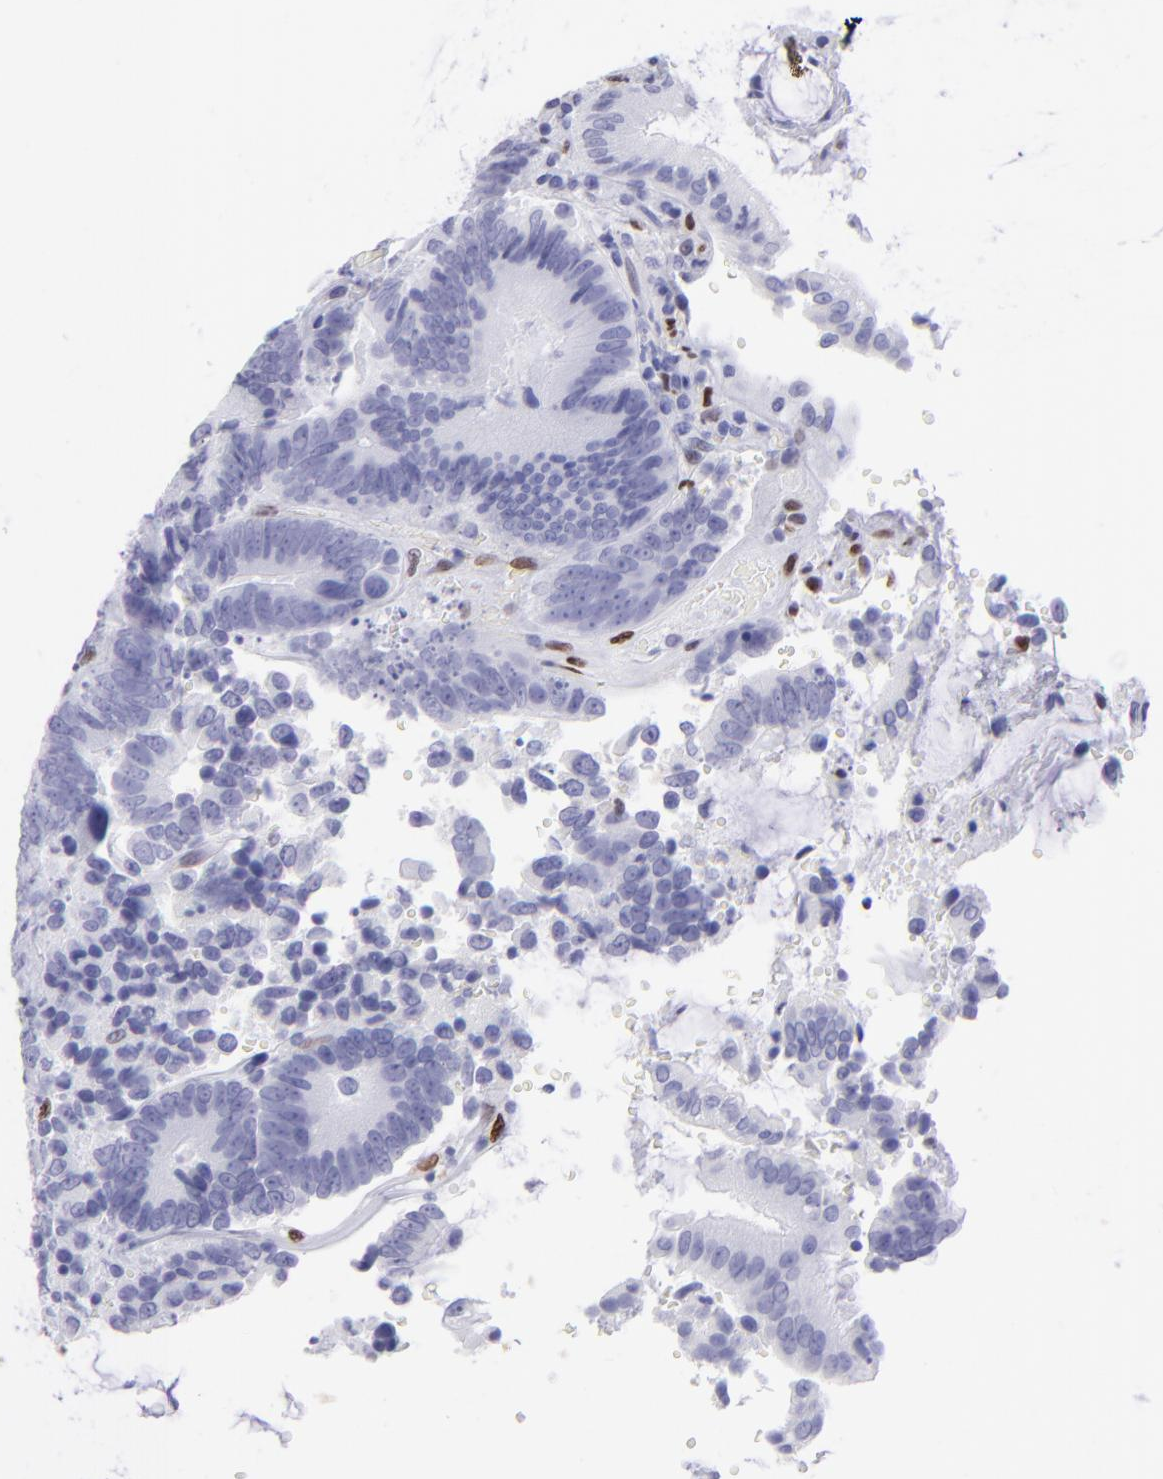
{"staining": {"intensity": "negative", "quantity": "none", "location": "none"}, "tissue": "colorectal cancer", "cell_type": "Tumor cells", "image_type": "cancer", "snomed": [{"axis": "morphology", "description": "Normal tissue, NOS"}, {"axis": "morphology", "description": "Adenocarcinoma, NOS"}, {"axis": "topography", "description": "Colon"}], "caption": "A histopathology image of human colorectal adenocarcinoma is negative for staining in tumor cells.", "gene": "MITF", "patient": {"sex": "female", "age": 78}}